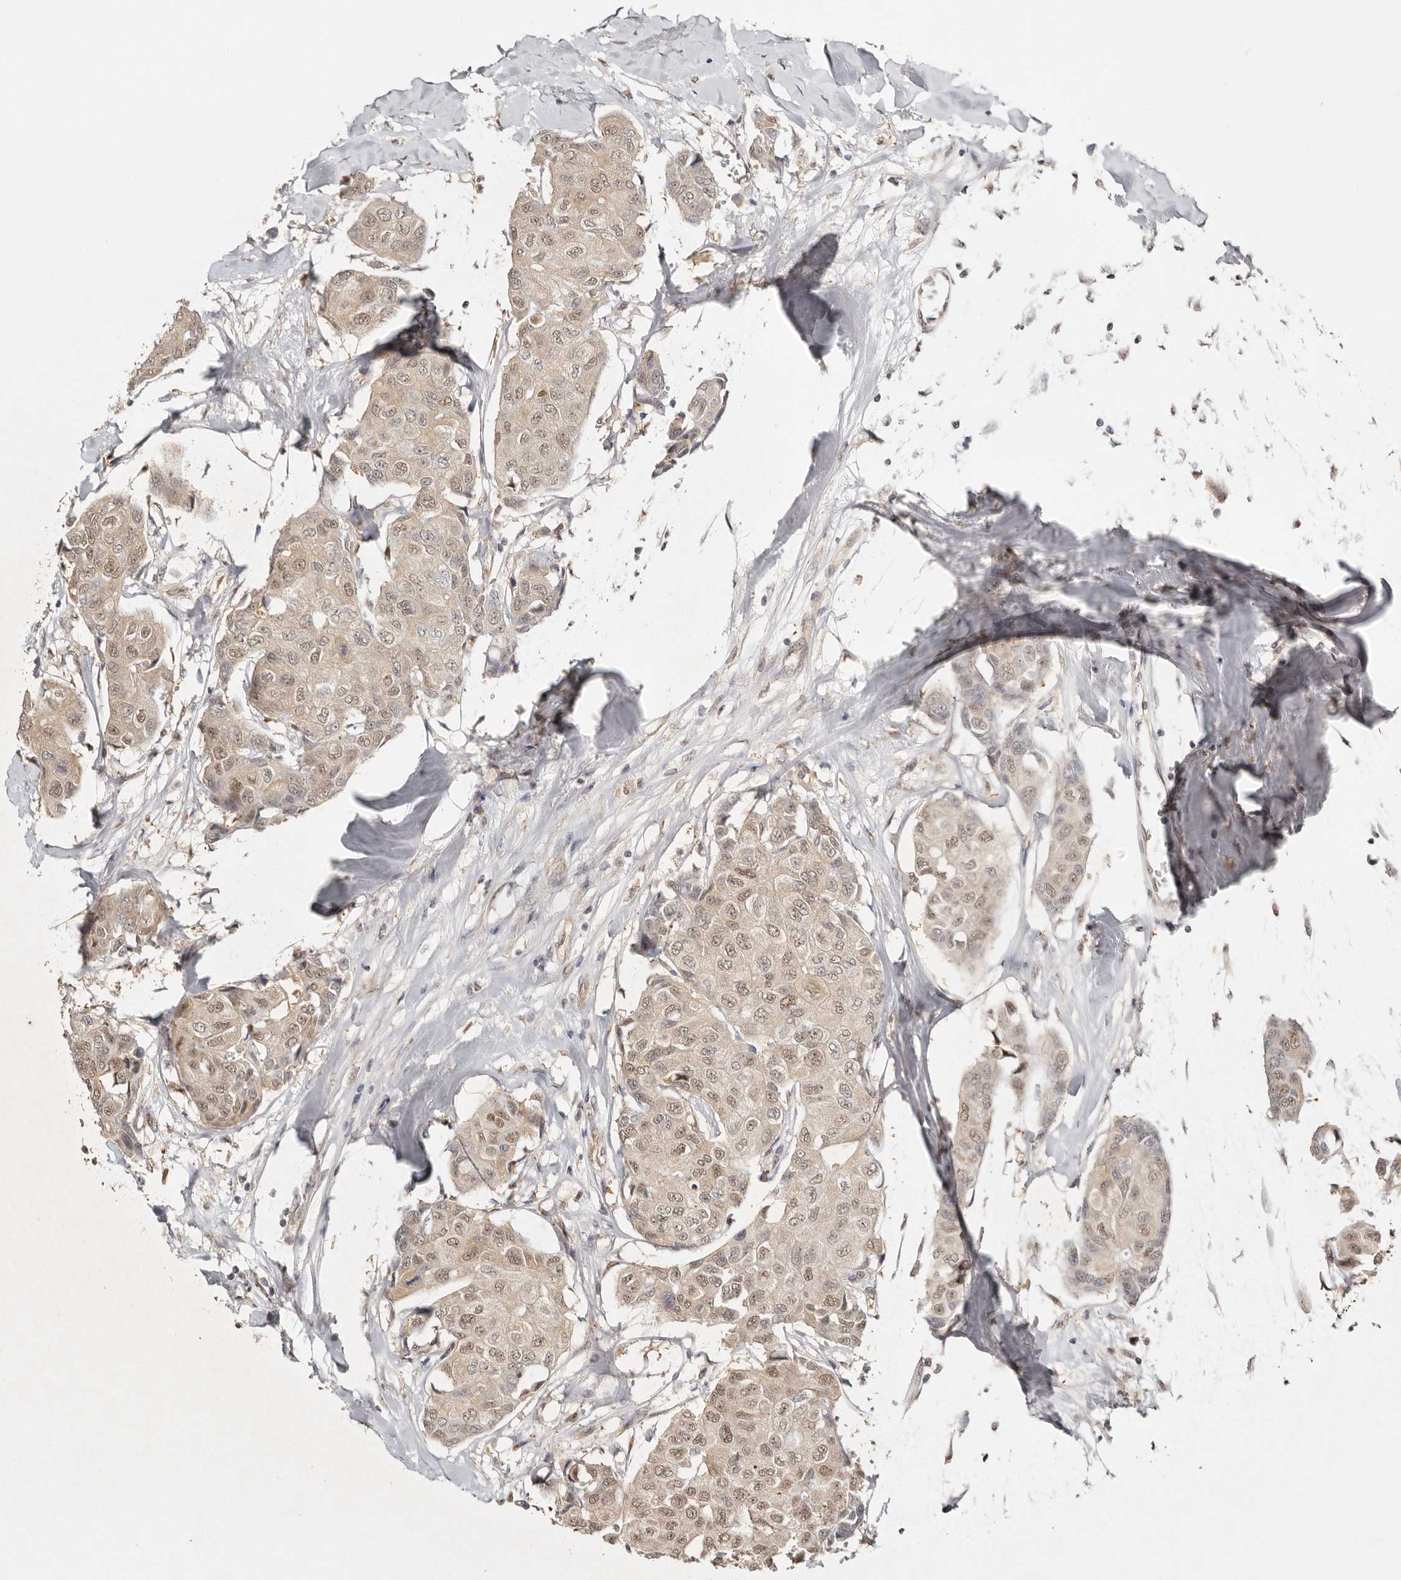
{"staining": {"intensity": "moderate", "quantity": ">75%", "location": "nuclear"}, "tissue": "breast cancer", "cell_type": "Tumor cells", "image_type": "cancer", "snomed": [{"axis": "morphology", "description": "Duct carcinoma"}, {"axis": "topography", "description": "Breast"}], "caption": "The micrograph displays immunohistochemical staining of breast cancer (intraductal carcinoma). There is moderate nuclear positivity is identified in about >75% of tumor cells.", "gene": "PSMA5", "patient": {"sex": "female", "age": 80}}